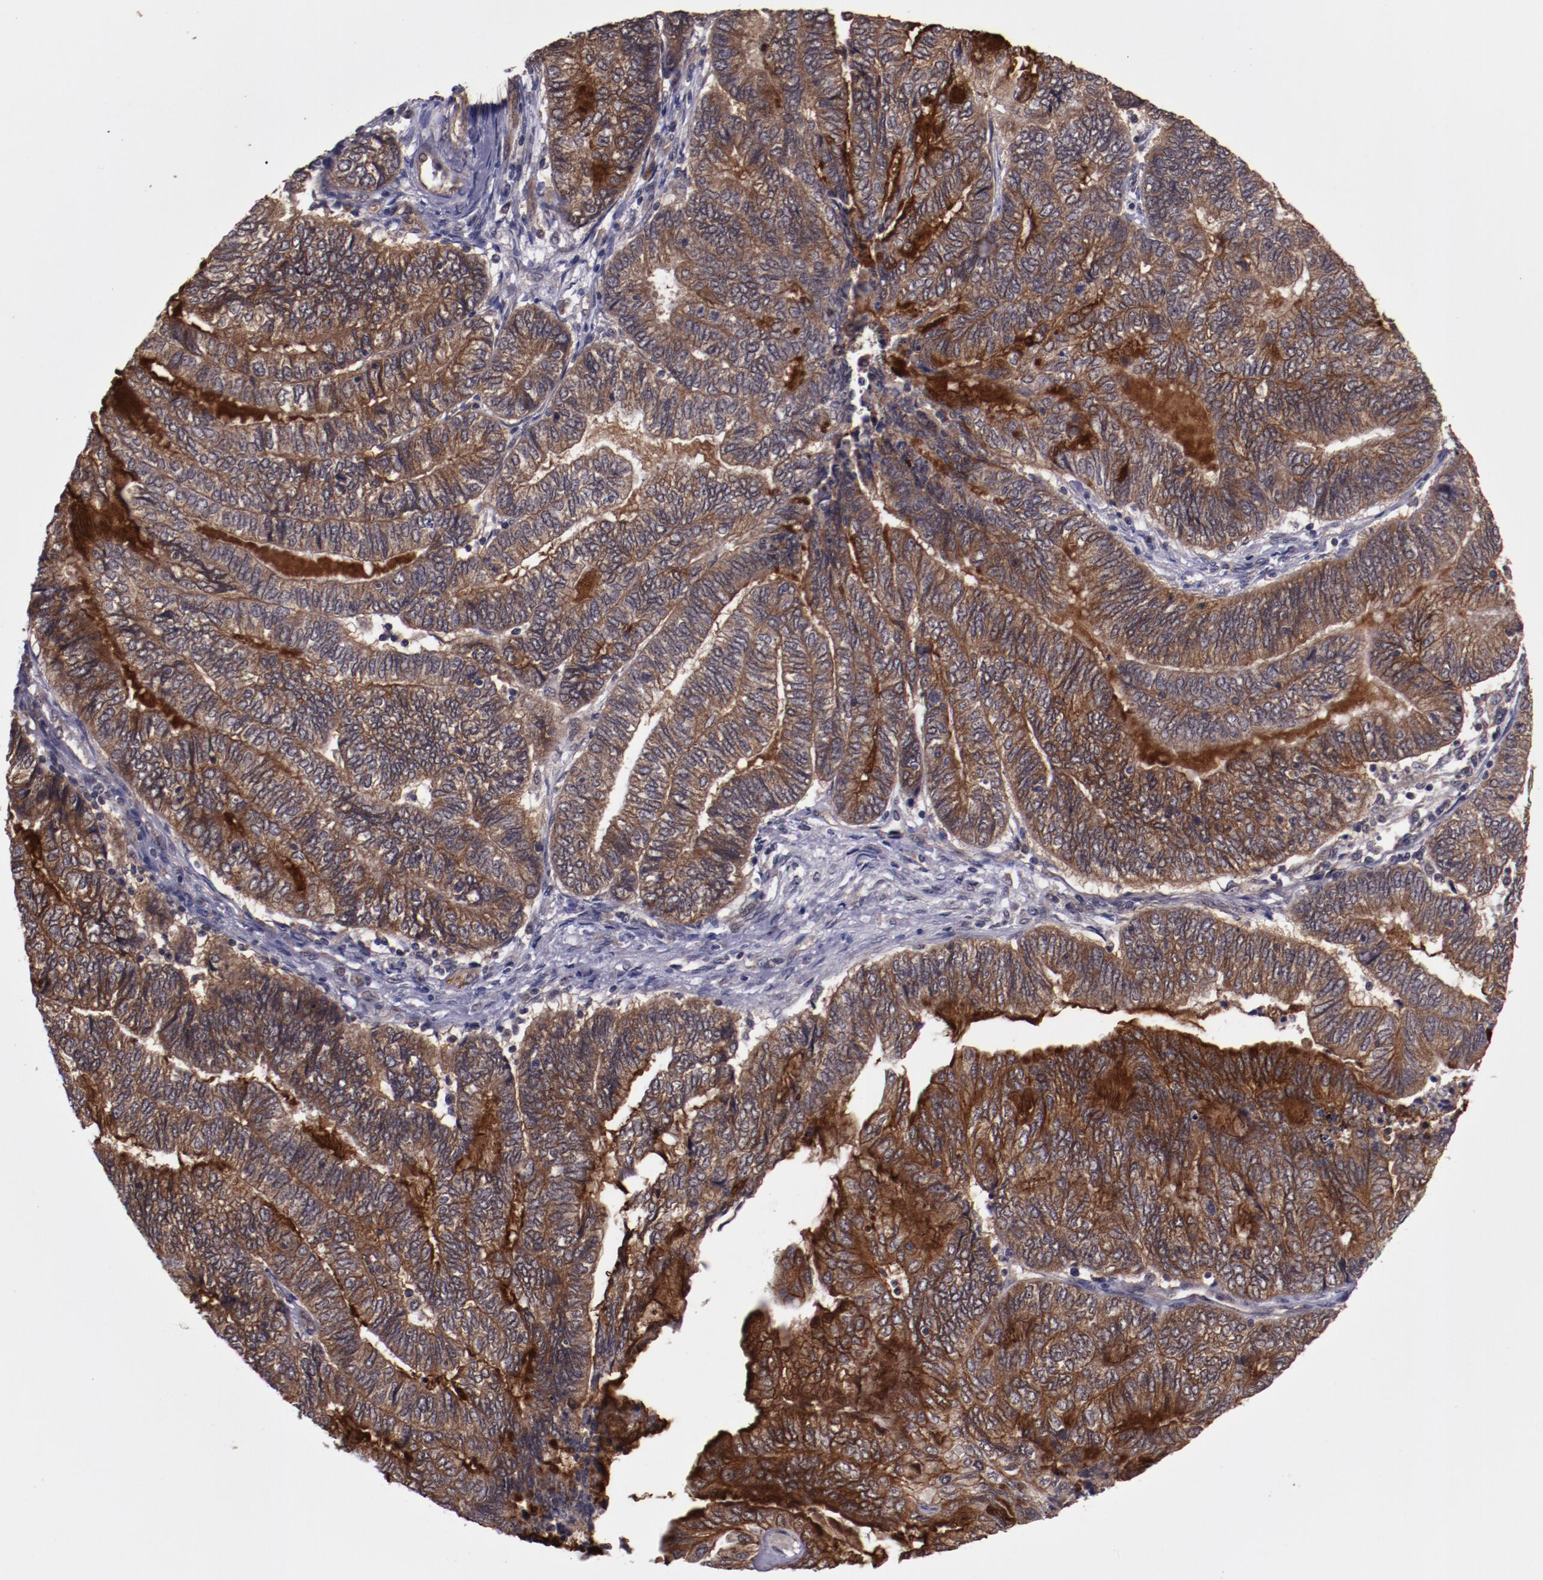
{"staining": {"intensity": "moderate", "quantity": ">75%", "location": "cytoplasmic/membranous"}, "tissue": "endometrial cancer", "cell_type": "Tumor cells", "image_type": "cancer", "snomed": [{"axis": "morphology", "description": "Adenocarcinoma, NOS"}, {"axis": "topography", "description": "Uterus"}, {"axis": "topography", "description": "Endometrium"}], "caption": "Human adenocarcinoma (endometrial) stained with a brown dye displays moderate cytoplasmic/membranous positive positivity in about >75% of tumor cells.", "gene": "FTSJ1", "patient": {"sex": "female", "age": 70}}